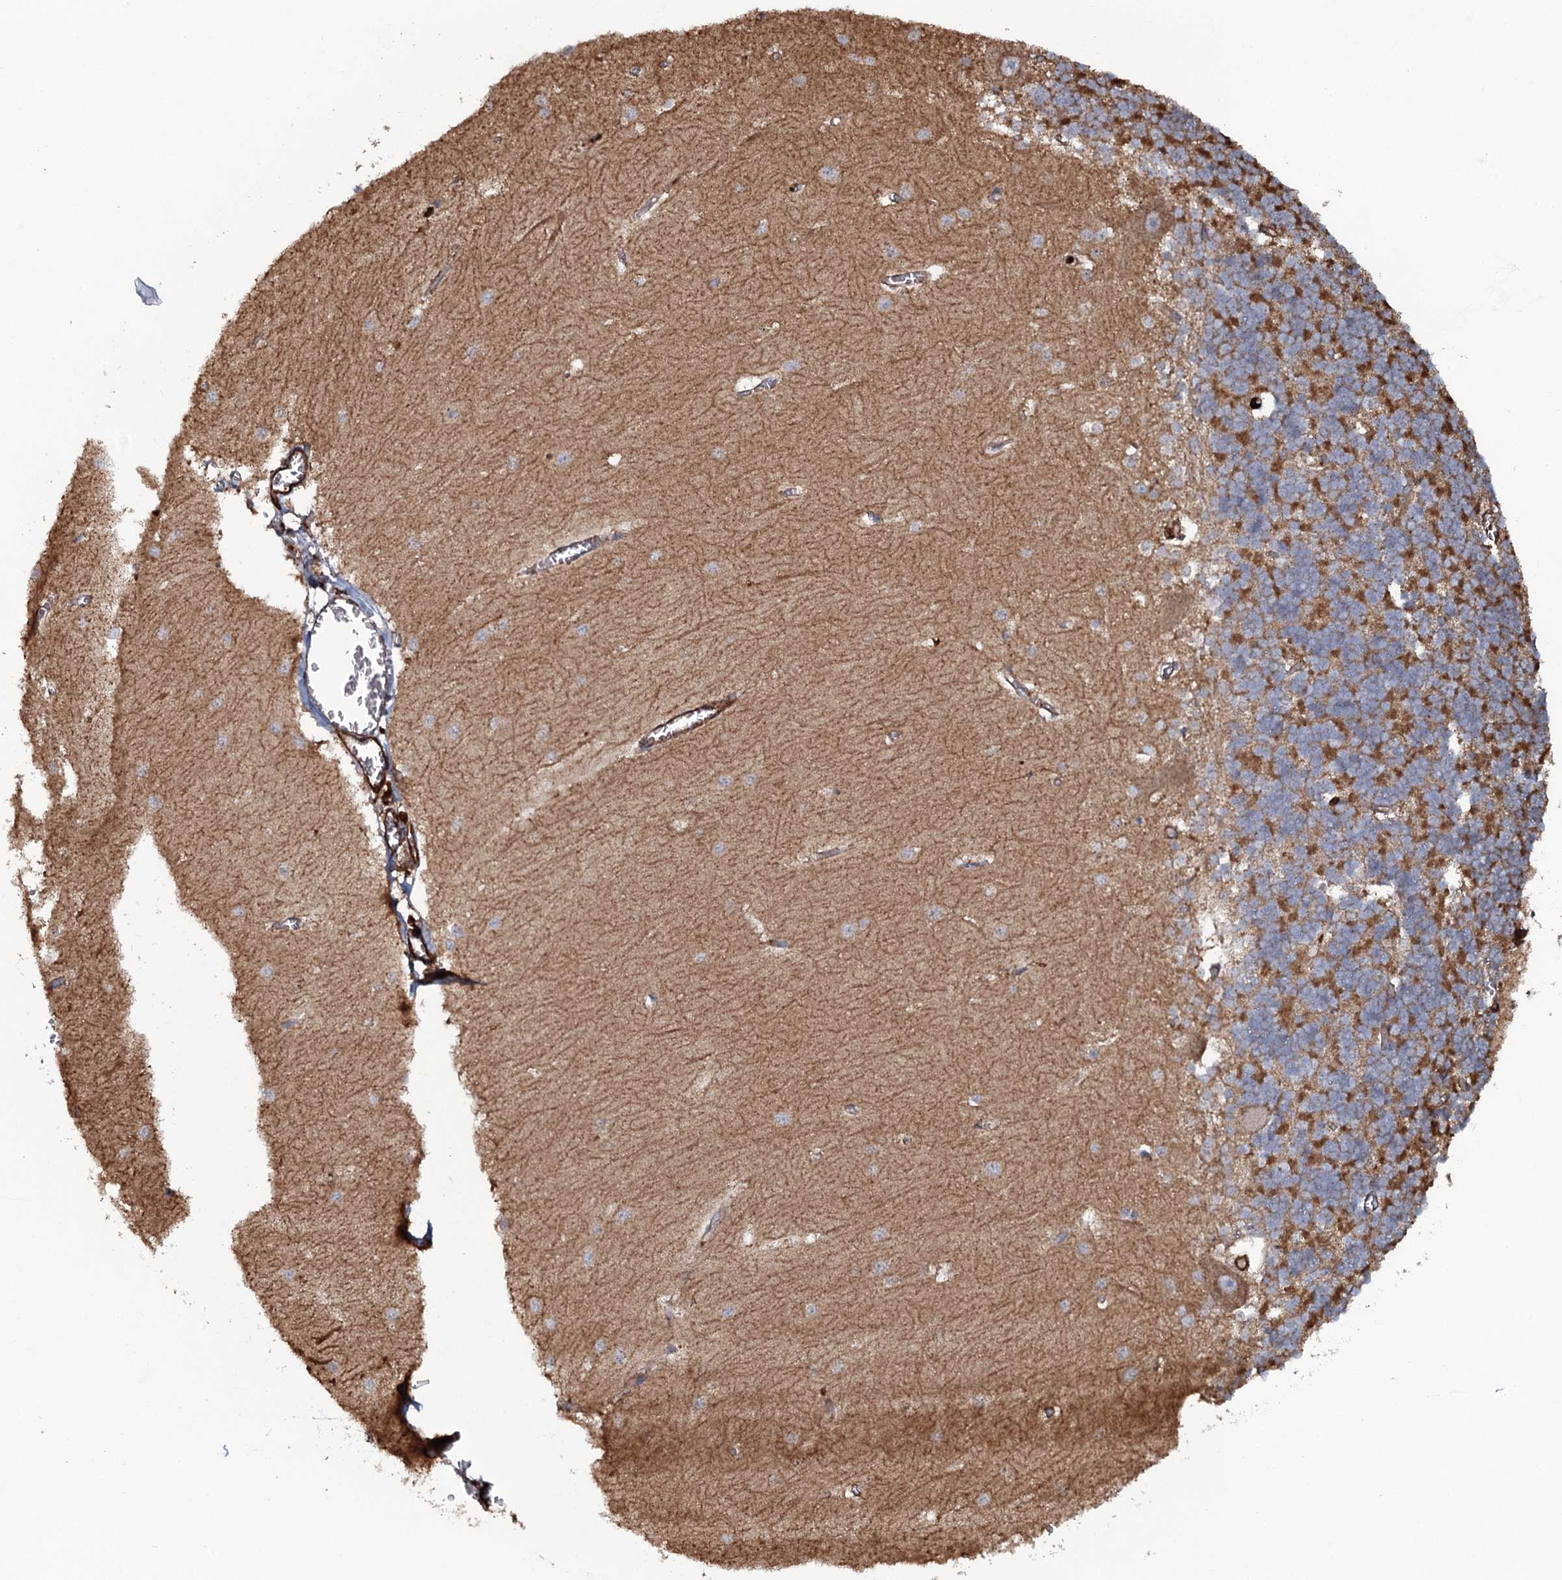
{"staining": {"intensity": "moderate", "quantity": "25%-75%", "location": "cytoplasmic/membranous"}, "tissue": "cerebellum", "cell_type": "Cells in granular layer", "image_type": "normal", "snomed": [{"axis": "morphology", "description": "Normal tissue, NOS"}, {"axis": "topography", "description": "Cerebellum"}], "caption": "Immunohistochemistry (IHC) micrograph of unremarkable human cerebellum stained for a protein (brown), which reveals medium levels of moderate cytoplasmic/membranous staining in approximately 25%-75% of cells in granular layer.", "gene": "VWA8", "patient": {"sex": "male", "age": 37}}